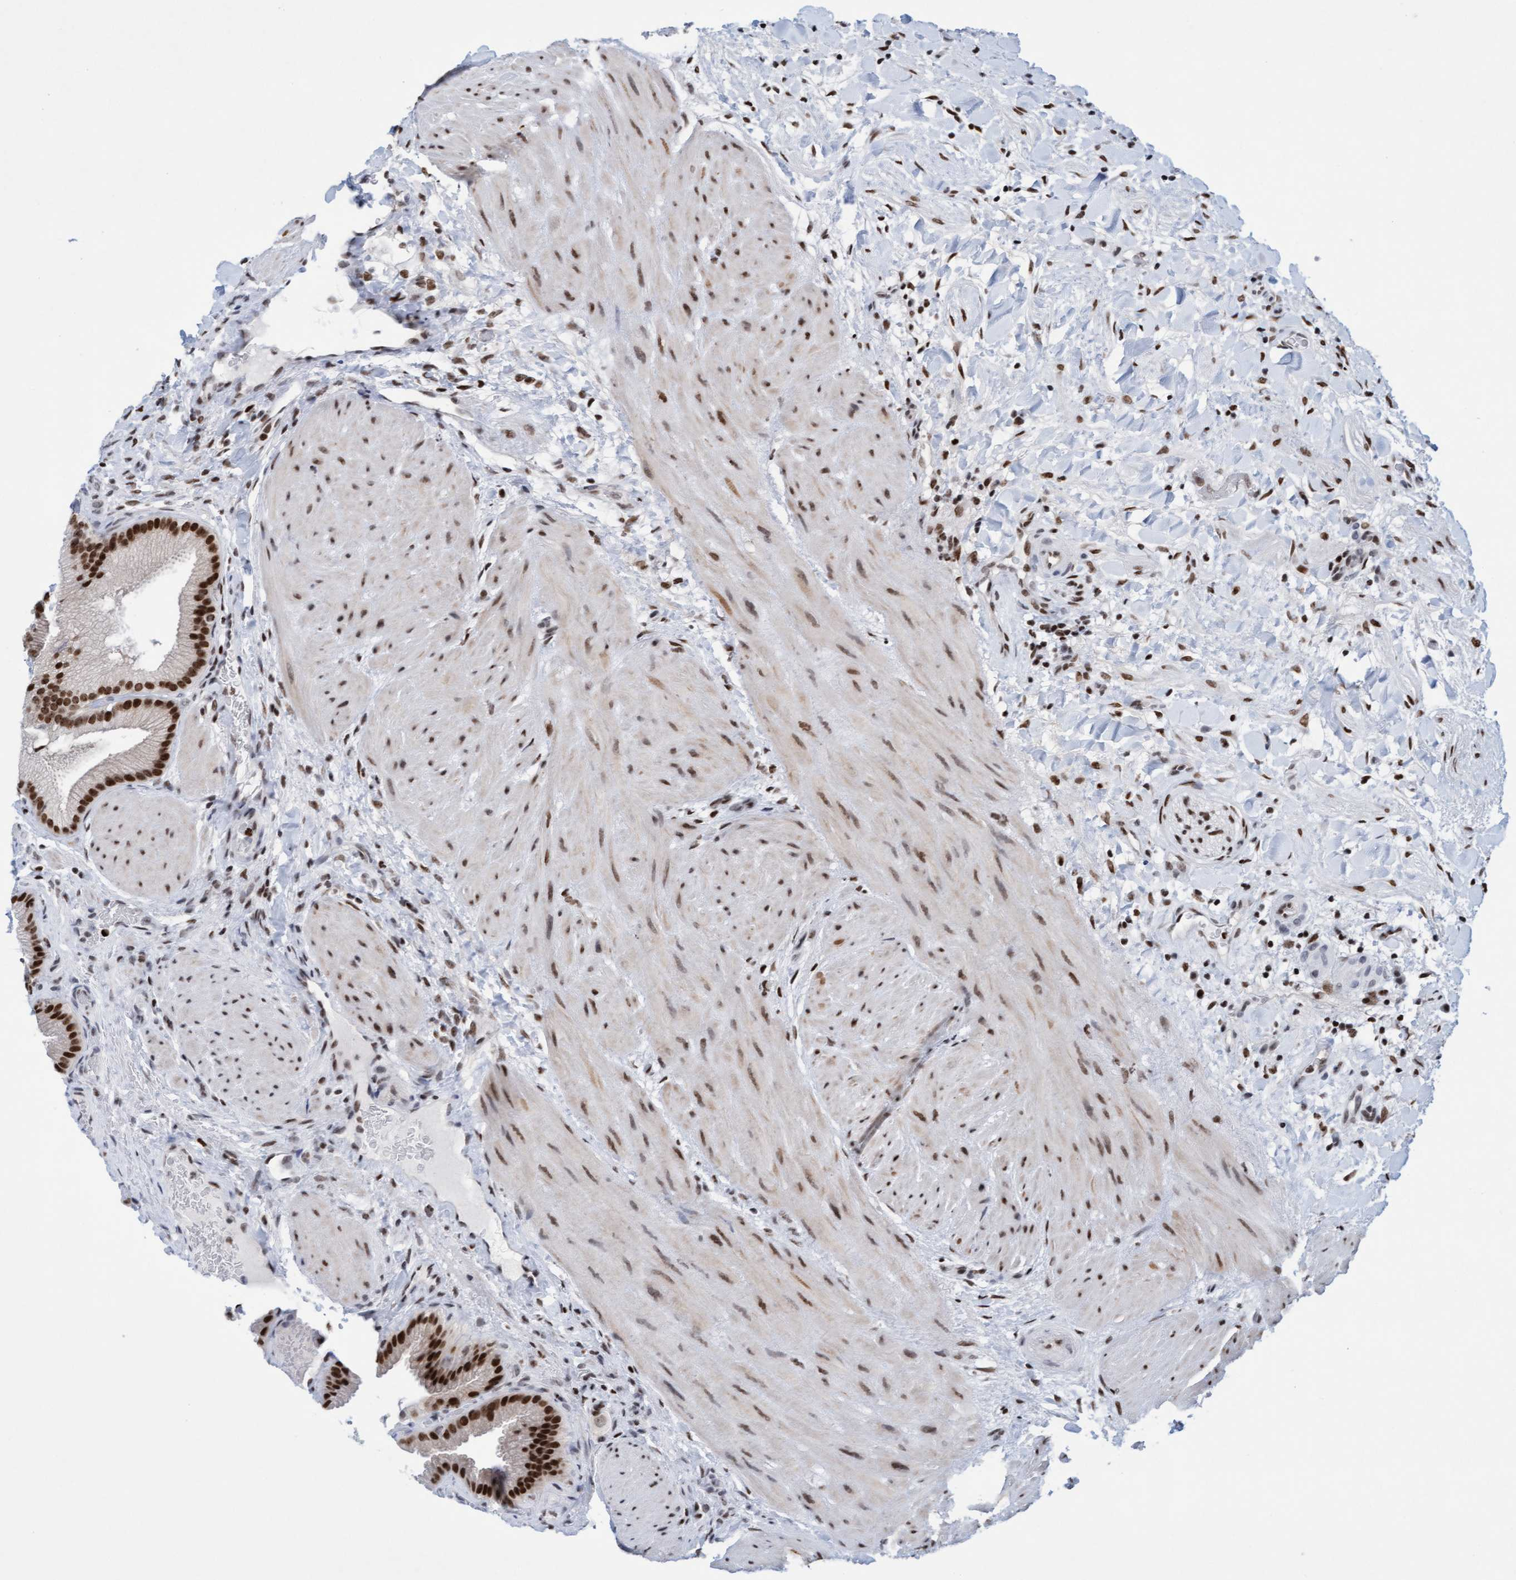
{"staining": {"intensity": "strong", "quantity": ">75%", "location": "nuclear"}, "tissue": "gallbladder", "cell_type": "Glandular cells", "image_type": "normal", "snomed": [{"axis": "morphology", "description": "Normal tissue, NOS"}, {"axis": "topography", "description": "Gallbladder"}], "caption": "IHC photomicrograph of normal gallbladder: gallbladder stained using IHC reveals high levels of strong protein expression localized specifically in the nuclear of glandular cells, appearing as a nuclear brown color.", "gene": "GLRX2", "patient": {"sex": "male", "age": 49}}